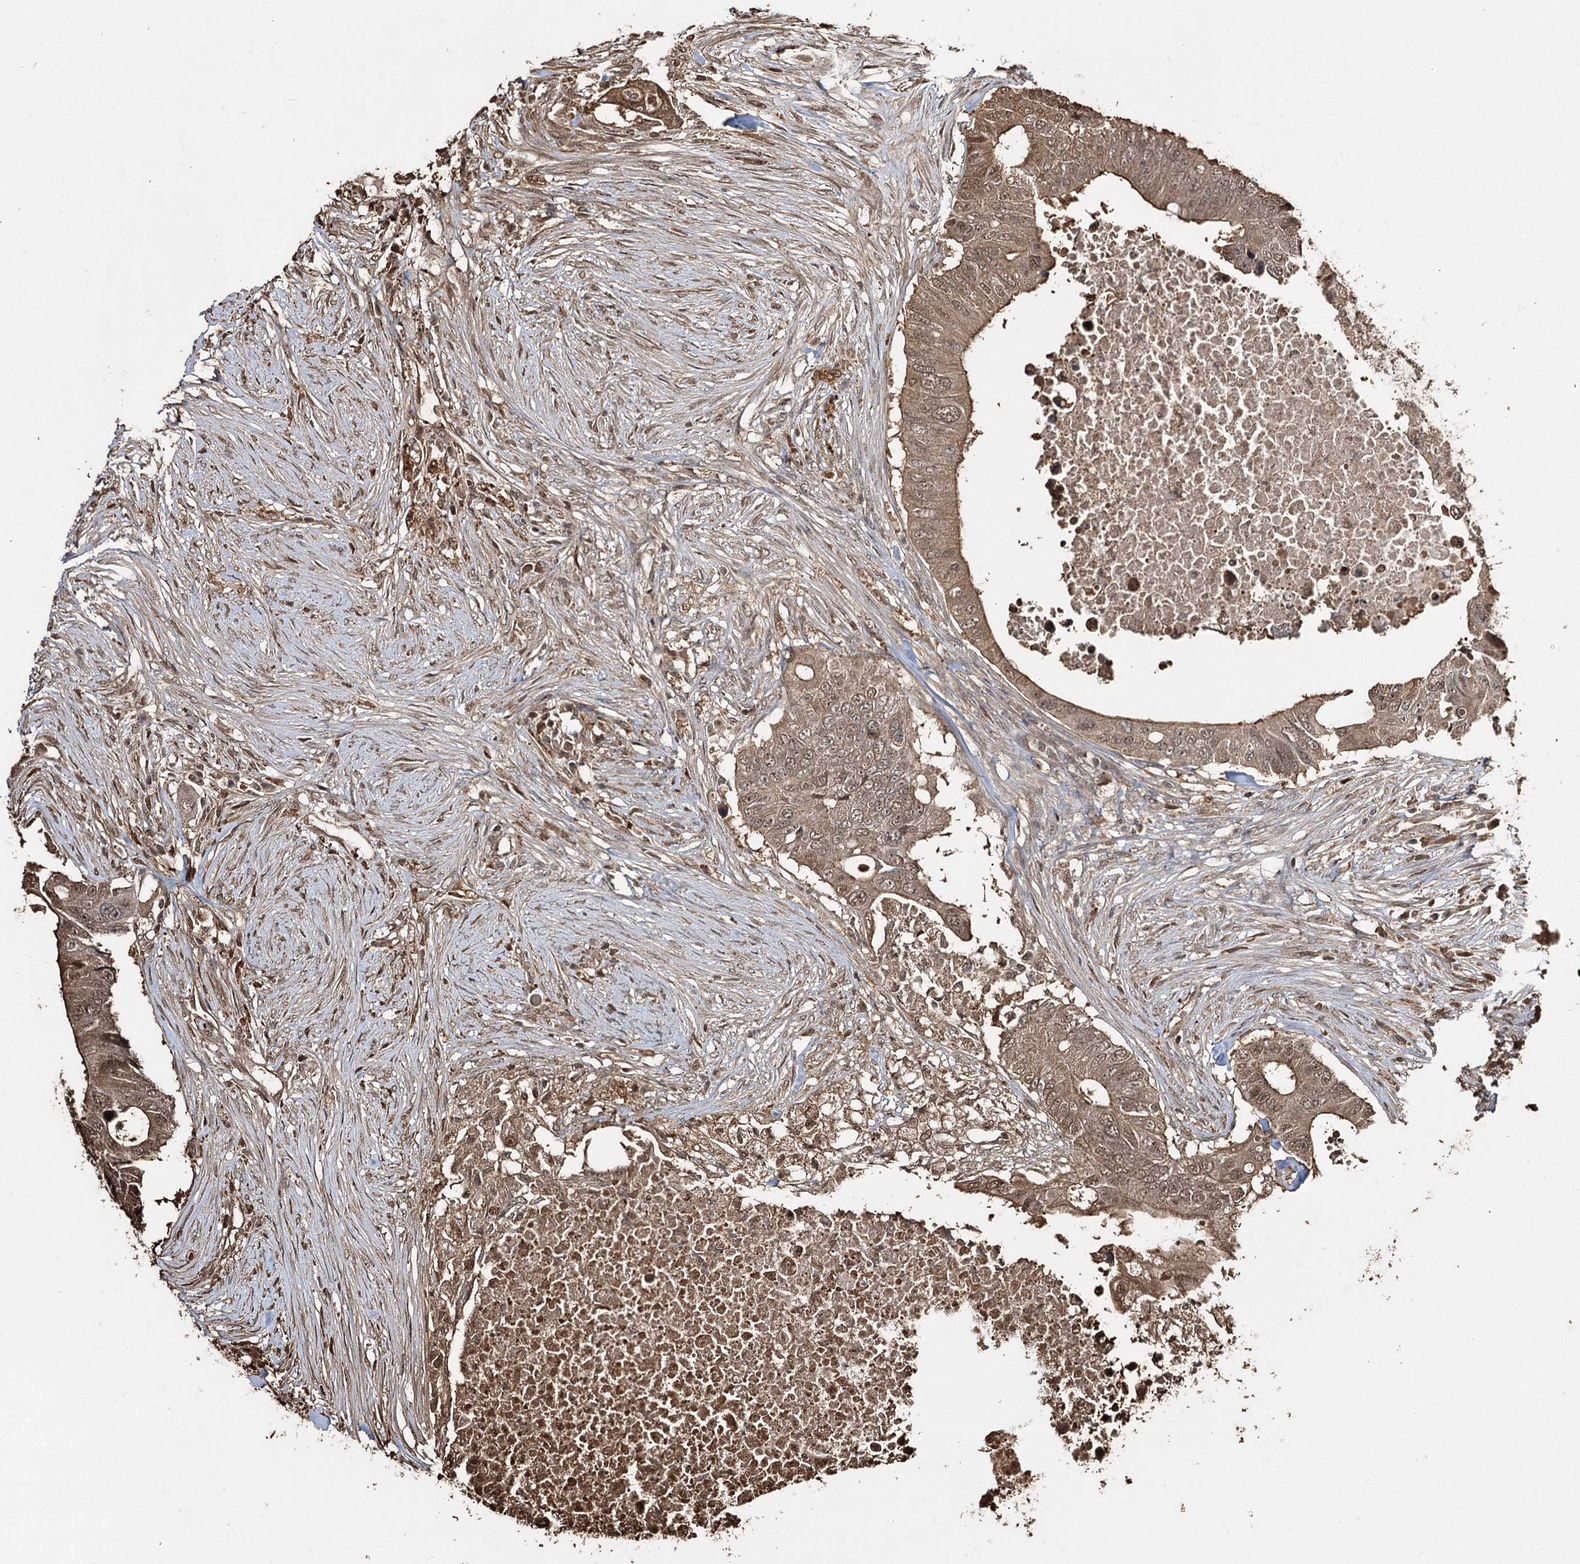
{"staining": {"intensity": "moderate", "quantity": ">75%", "location": "cytoplasmic/membranous,nuclear"}, "tissue": "colorectal cancer", "cell_type": "Tumor cells", "image_type": "cancer", "snomed": [{"axis": "morphology", "description": "Adenocarcinoma, NOS"}, {"axis": "topography", "description": "Colon"}], "caption": "Colorectal cancer (adenocarcinoma) tissue displays moderate cytoplasmic/membranous and nuclear positivity in about >75% of tumor cells", "gene": "PLCH1", "patient": {"sex": "male", "age": 71}}